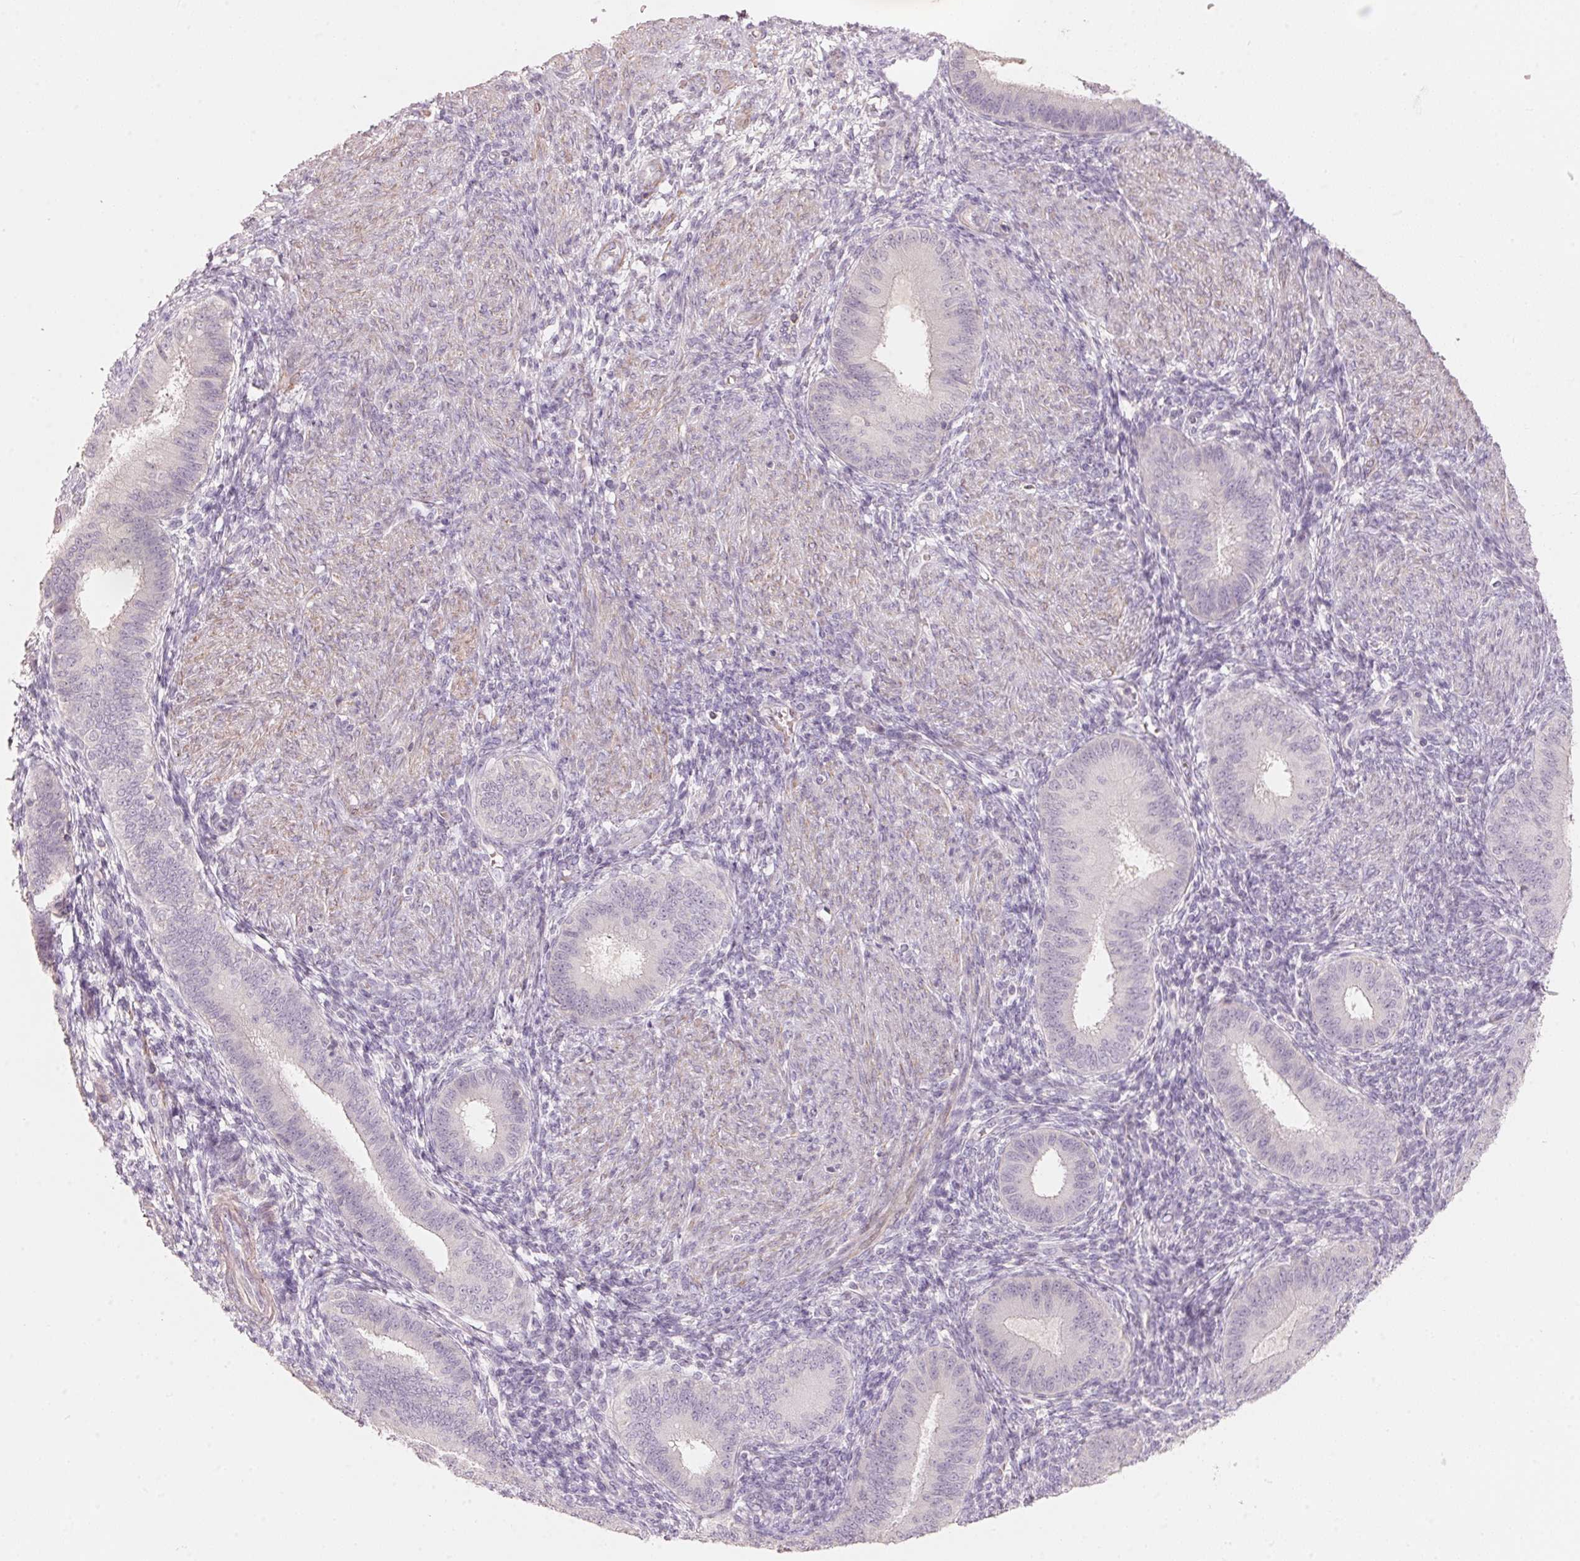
{"staining": {"intensity": "negative", "quantity": "none", "location": "none"}, "tissue": "endometrium", "cell_type": "Cells in endometrial stroma", "image_type": "normal", "snomed": [{"axis": "morphology", "description": "Normal tissue, NOS"}, {"axis": "topography", "description": "Endometrium"}], "caption": "Image shows no significant protein positivity in cells in endometrial stroma of benign endometrium.", "gene": "TP53AIP1", "patient": {"sex": "female", "age": 39}}